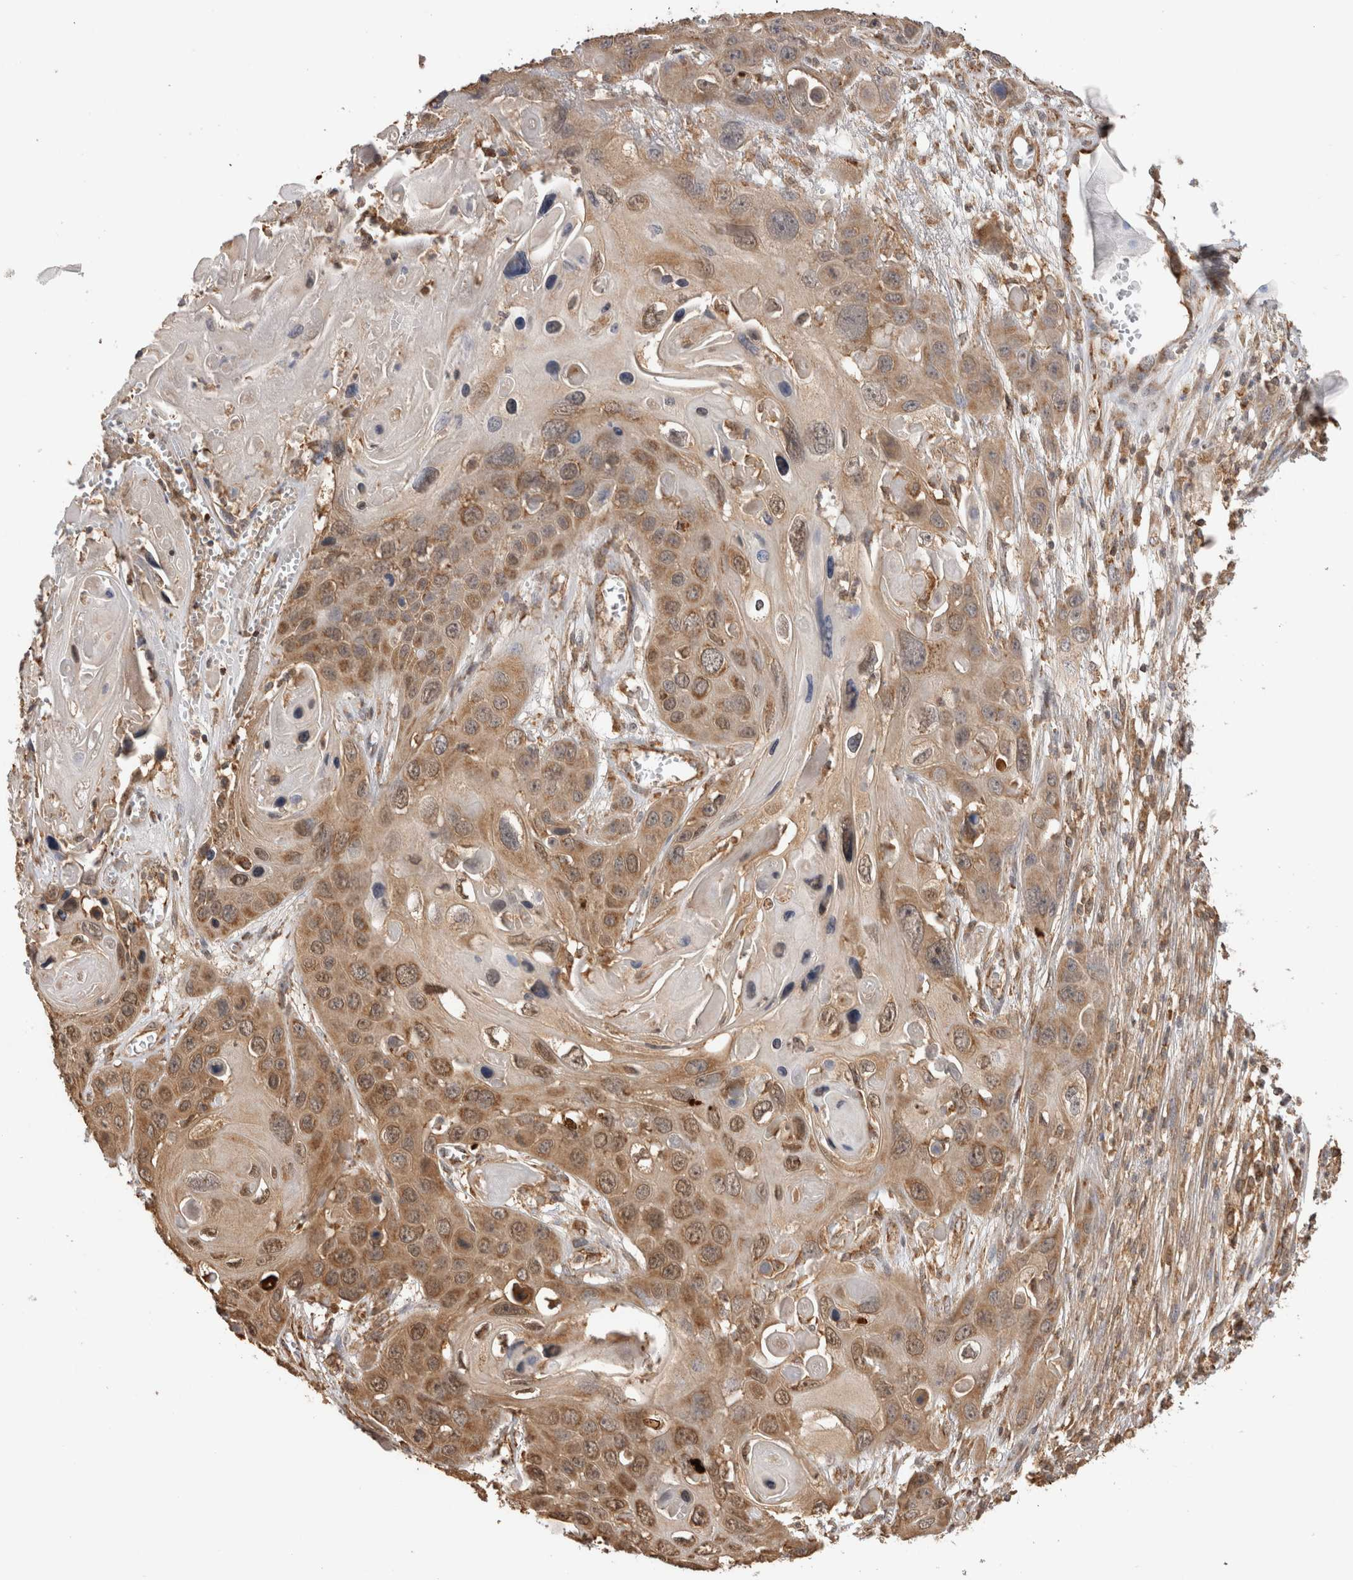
{"staining": {"intensity": "moderate", "quantity": ">75%", "location": "cytoplasmic/membranous"}, "tissue": "skin cancer", "cell_type": "Tumor cells", "image_type": "cancer", "snomed": [{"axis": "morphology", "description": "Squamous cell carcinoma, NOS"}, {"axis": "topography", "description": "Skin"}], "caption": "Tumor cells demonstrate medium levels of moderate cytoplasmic/membranous expression in approximately >75% of cells in human squamous cell carcinoma (skin). (DAB (3,3'-diaminobenzidine) = brown stain, brightfield microscopy at high magnification).", "gene": "IMMP2L", "patient": {"sex": "male", "age": 55}}